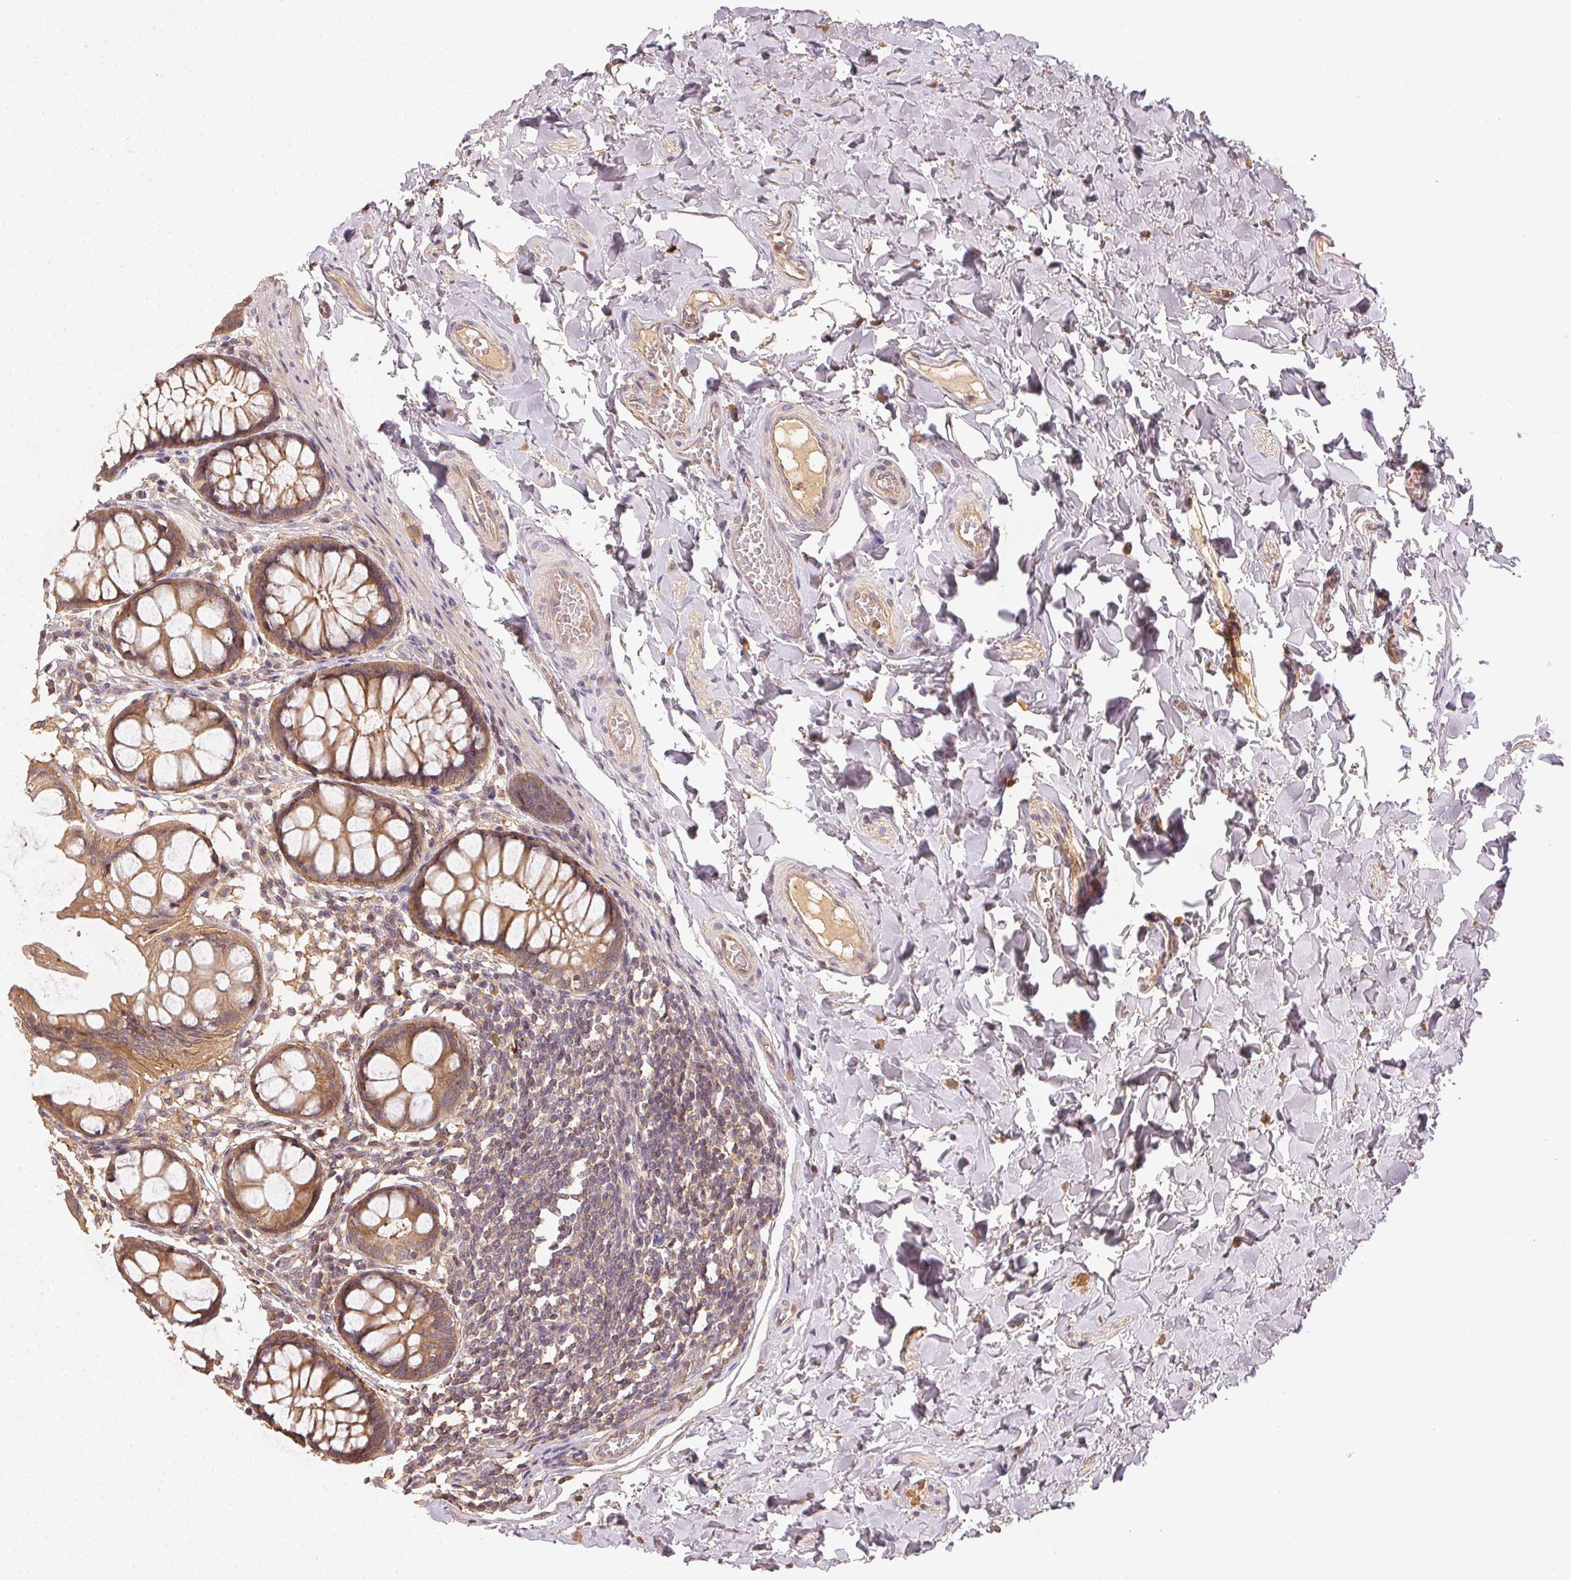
{"staining": {"intensity": "moderate", "quantity": ">75%", "location": "cytoplasmic/membranous"}, "tissue": "colon", "cell_type": "Endothelial cells", "image_type": "normal", "snomed": [{"axis": "morphology", "description": "Normal tissue, NOS"}, {"axis": "topography", "description": "Colon"}], "caption": "DAB immunohistochemical staining of benign colon reveals moderate cytoplasmic/membranous protein expression in approximately >75% of endothelial cells.", "gene": "RALA", "patient": {"sex": "male", "age": 47}}